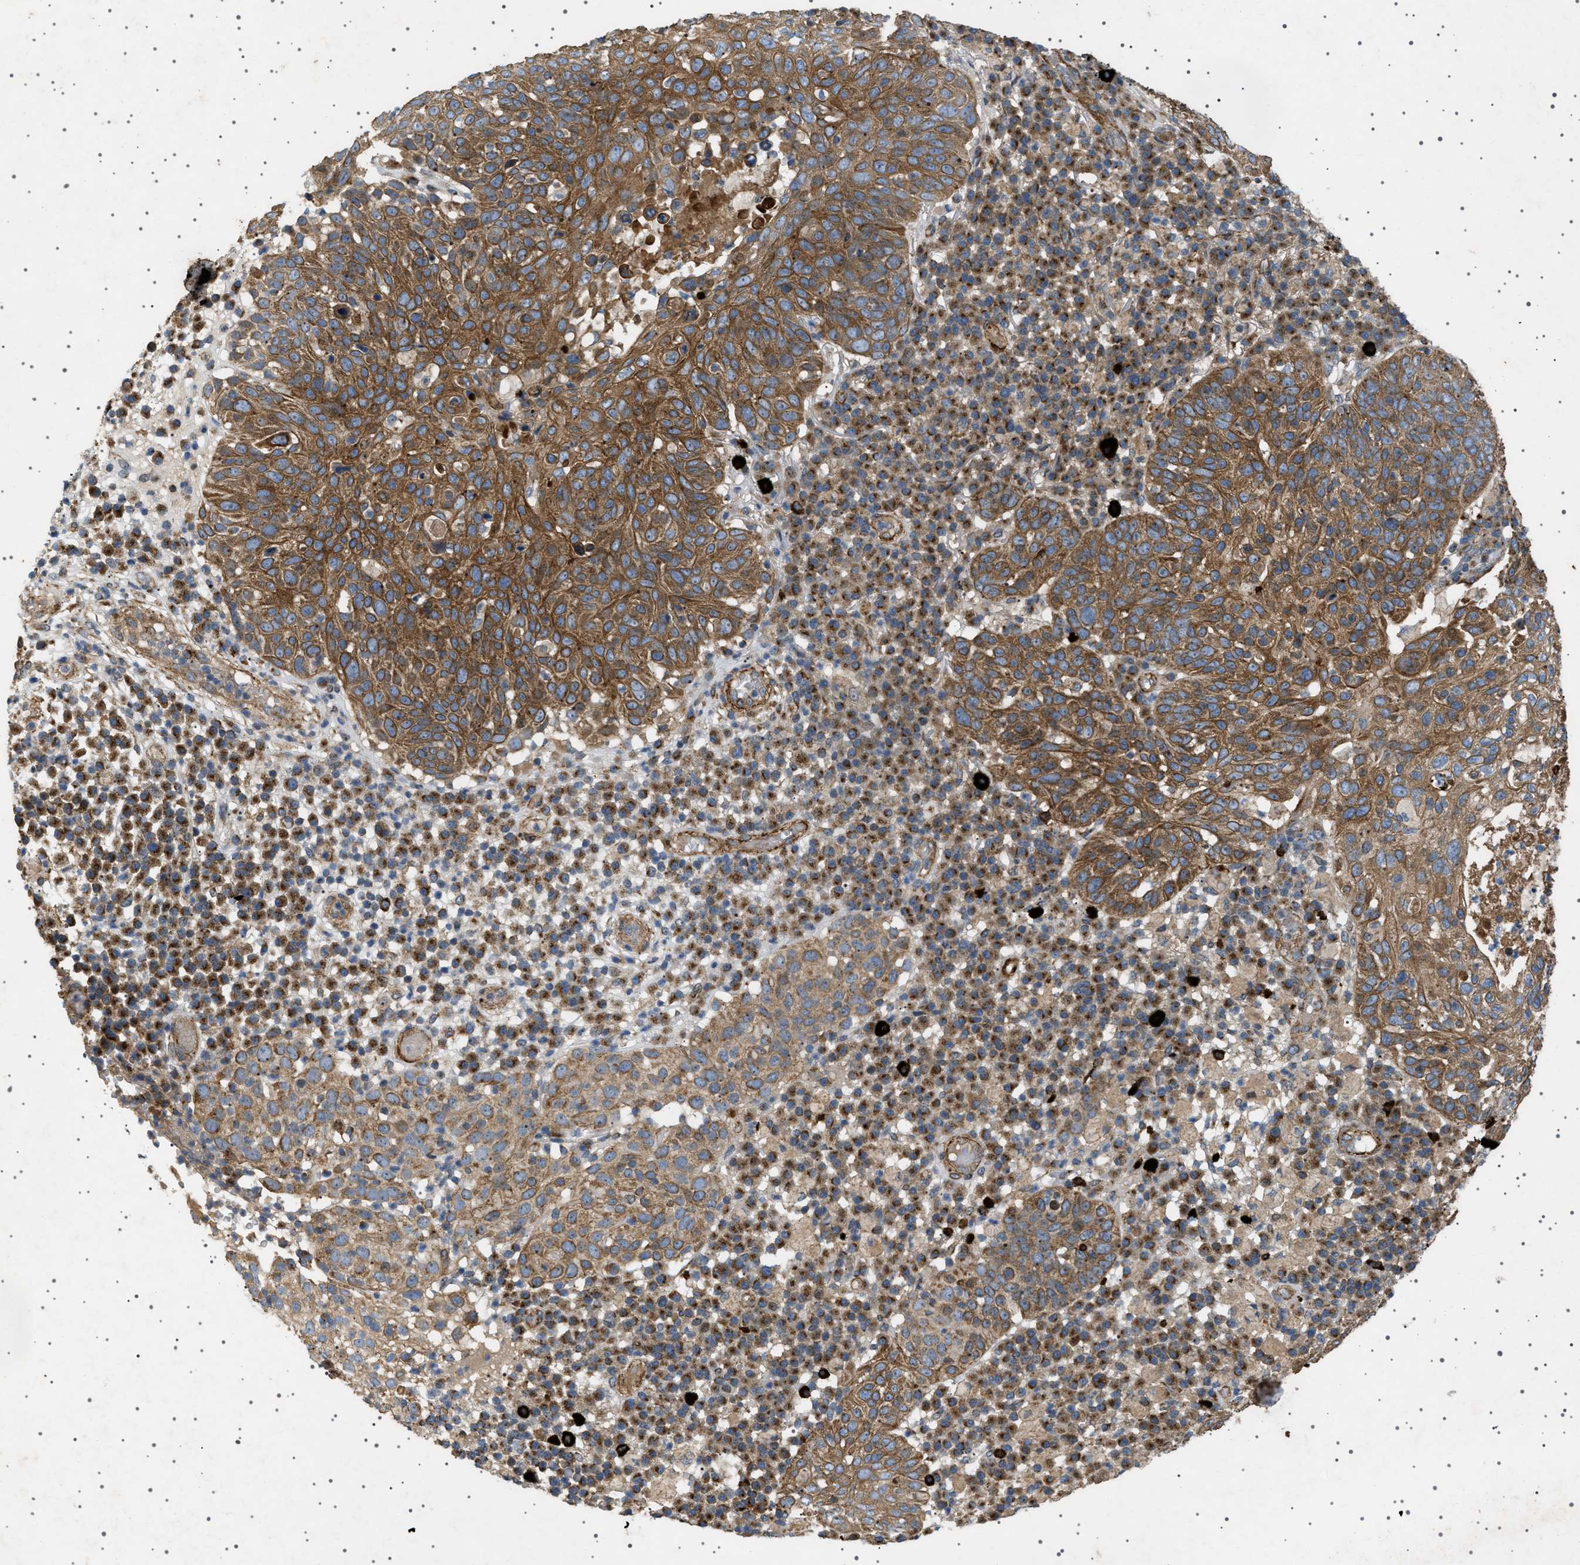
{"staining": {"intensity": "strong", "quantity": ">75%", "location": "cytoplasmic/membranous"}, "tissue": "skin cancer", "cell_type": "Tumor cells", "image_type": "cancer", "snomed": [{"axis": "morphology", "description": "Squamous cell carcinoma in situ, NOS"}, {"axis": "morphology", "description": "Squamous cell carcinoma, NOS"}, {"axis": "topography", "description": "Skin"}], "caption": "Protein analysis of skin cancer tissue exhibits strong cytoplasmic/membranous expression in about >75% of tumor cells. Ihc stains the protein in brown and the nuclei are stained blue.", "gene": "CCDC186", "patient": {"sex": "male", "age": 93}}